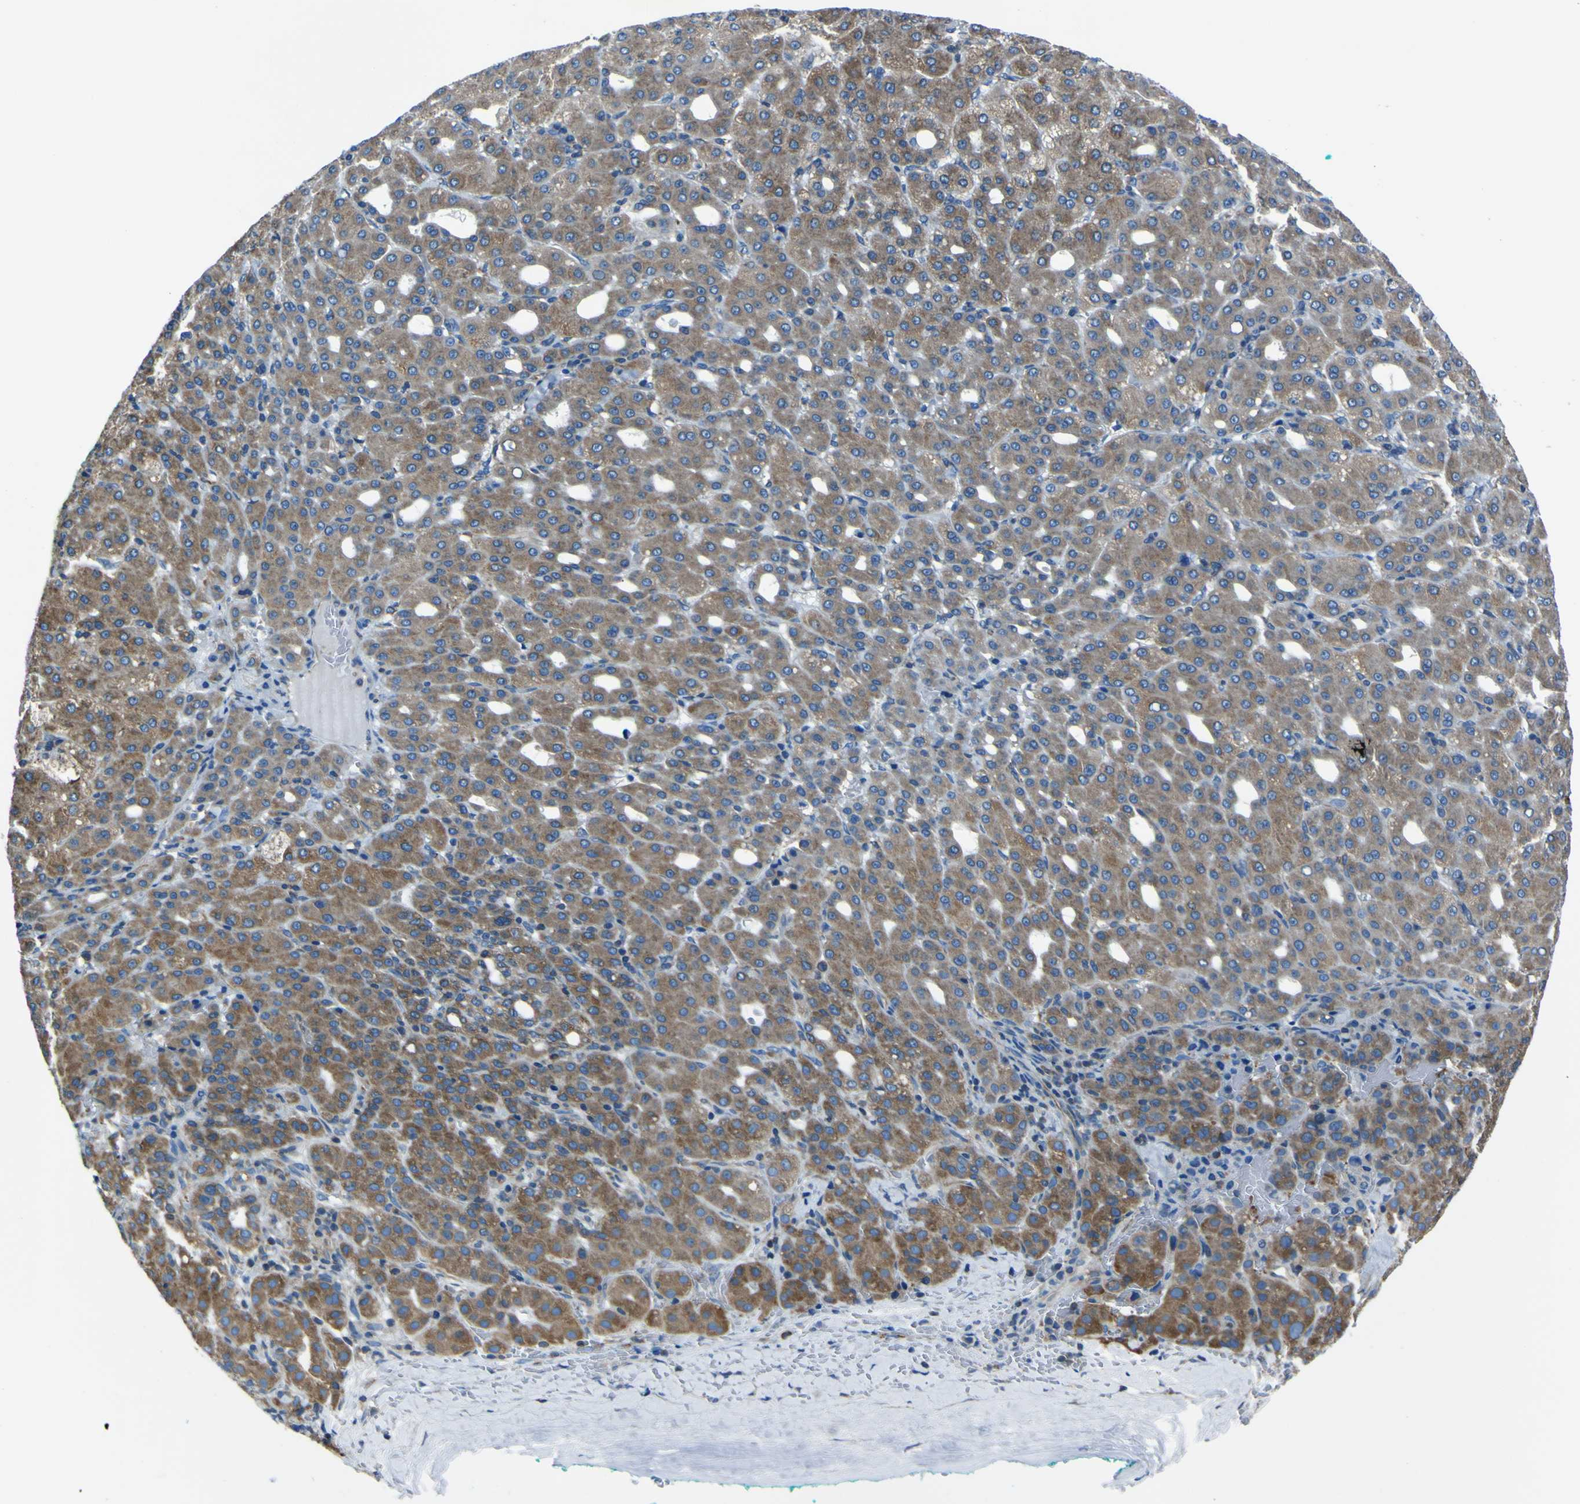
{"staining": {"intensity": "moderate", "quantity": ">75%", "location": "cytoplasmic/membranous"}, "tissue": "liver cancer", "cell_type": "Tumor cells", "image_type": "cancer", "snomed": [{"axis": "morphology", "description": "Carcinoma, Hepatocellular, NOS"}, {"axis": "topography", "description": "Liver"}], "caption": "IHC histopathology image of human liver cancer (hepatocellular carcinoma) stained for a protein (brown), which reveals medium levels of moderate cytoplasmic/membranous expression in approximately >75% of tumor cells.", "gene": "STIM1", "patient": {"sex": "male", "age": 65}}